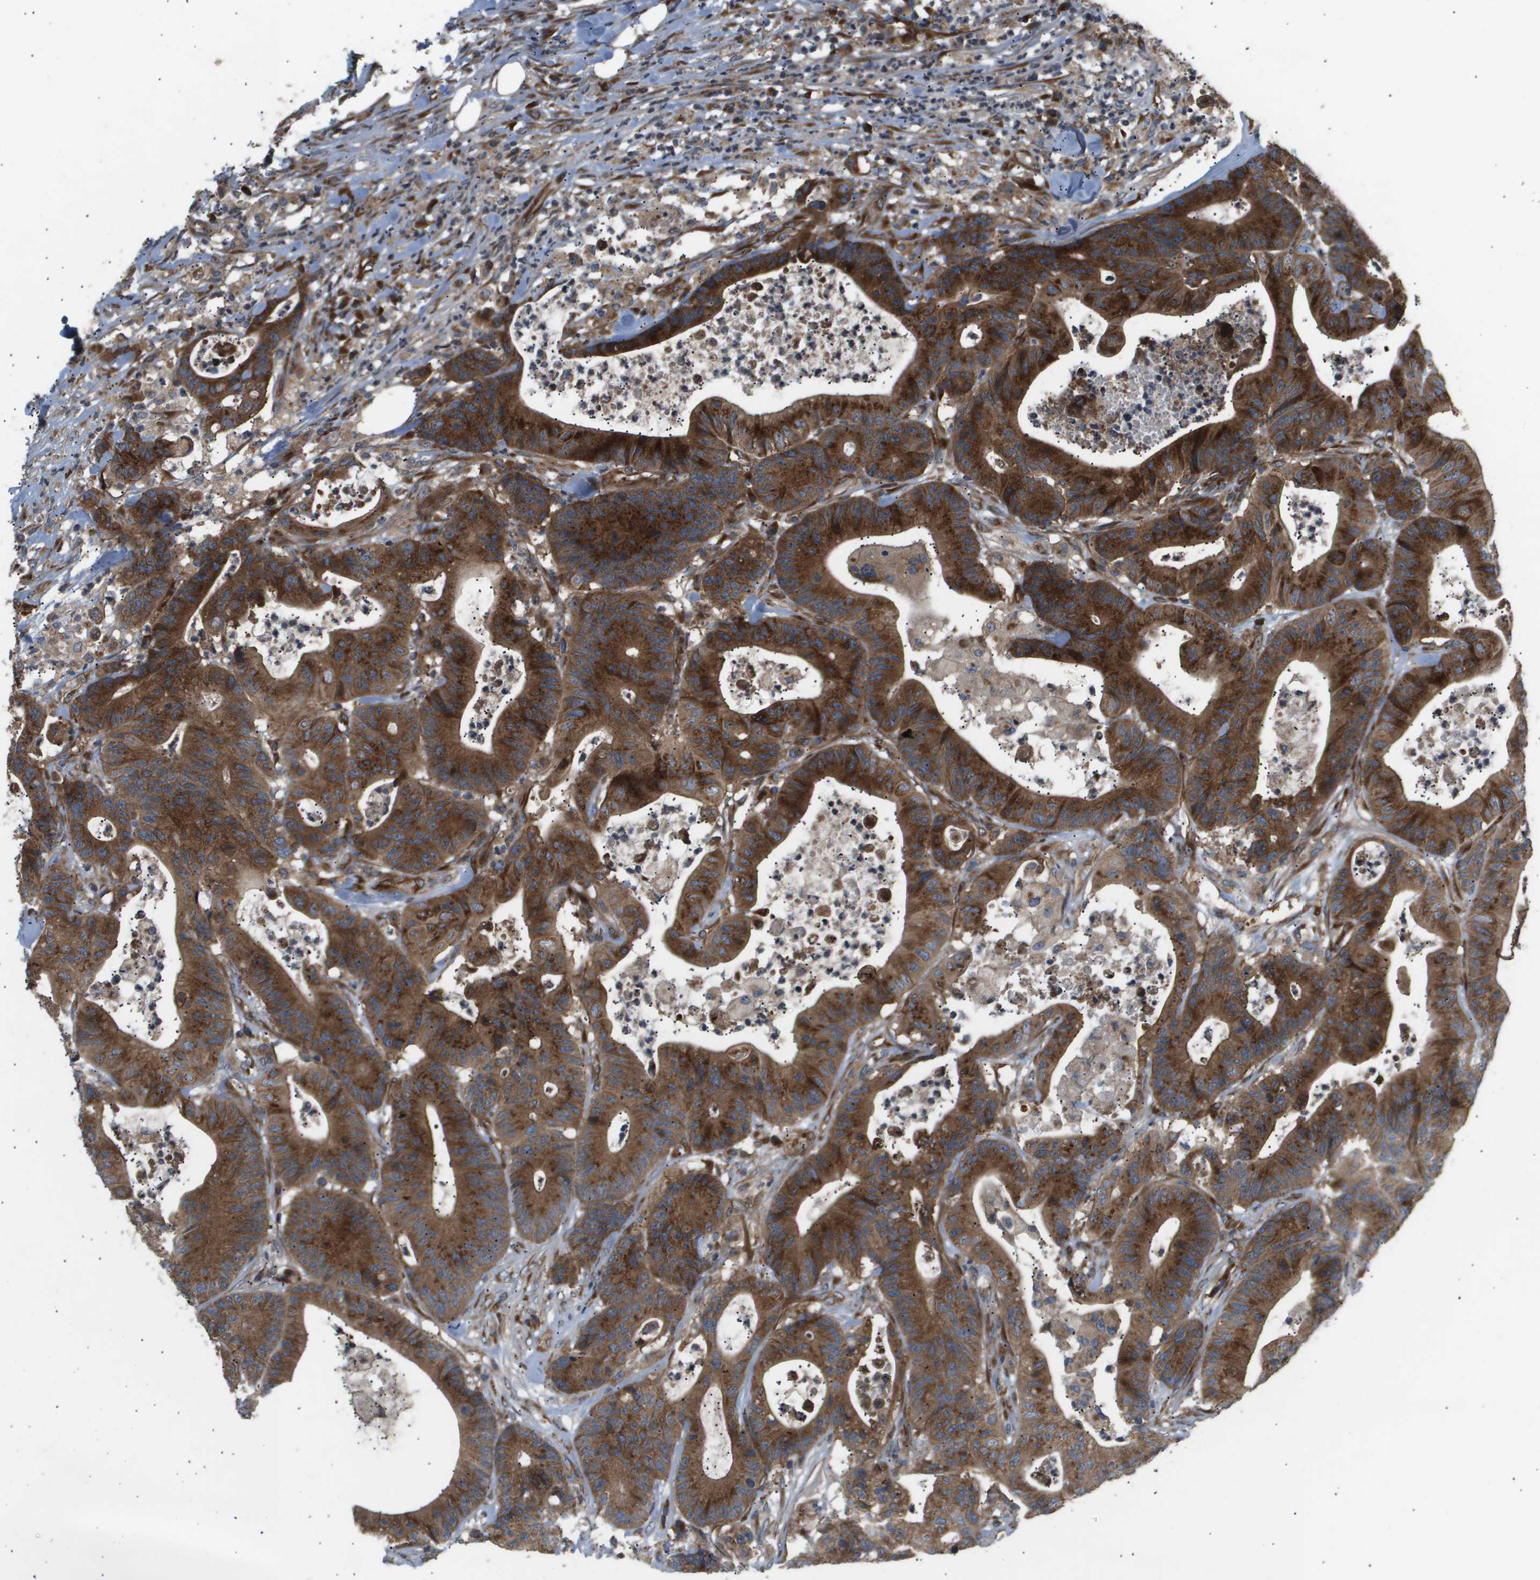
{"staining": {"intensity": "strong", "quantity": ">75%", "location": "cytoplasmic/membranous"}, "tissue": "colorectal cancer", "cell_type": "Tumor cells", "image_type": "cancer", "snomed": [{"axis": "morphology", "description": "Adenocarcinoma, NOS"}, {"axis": "topography", "description": "Colon"}], "caption": "Immunohistochemistry (IHC) micrograph of colorectal cancer stained for a protein (brown), which reveals high levels of strong cytoplasmic/membranous expression in about >75% of tumor cells.", "gene": "LYSMD3", "patient": {"sex": "female", "age": 84}}